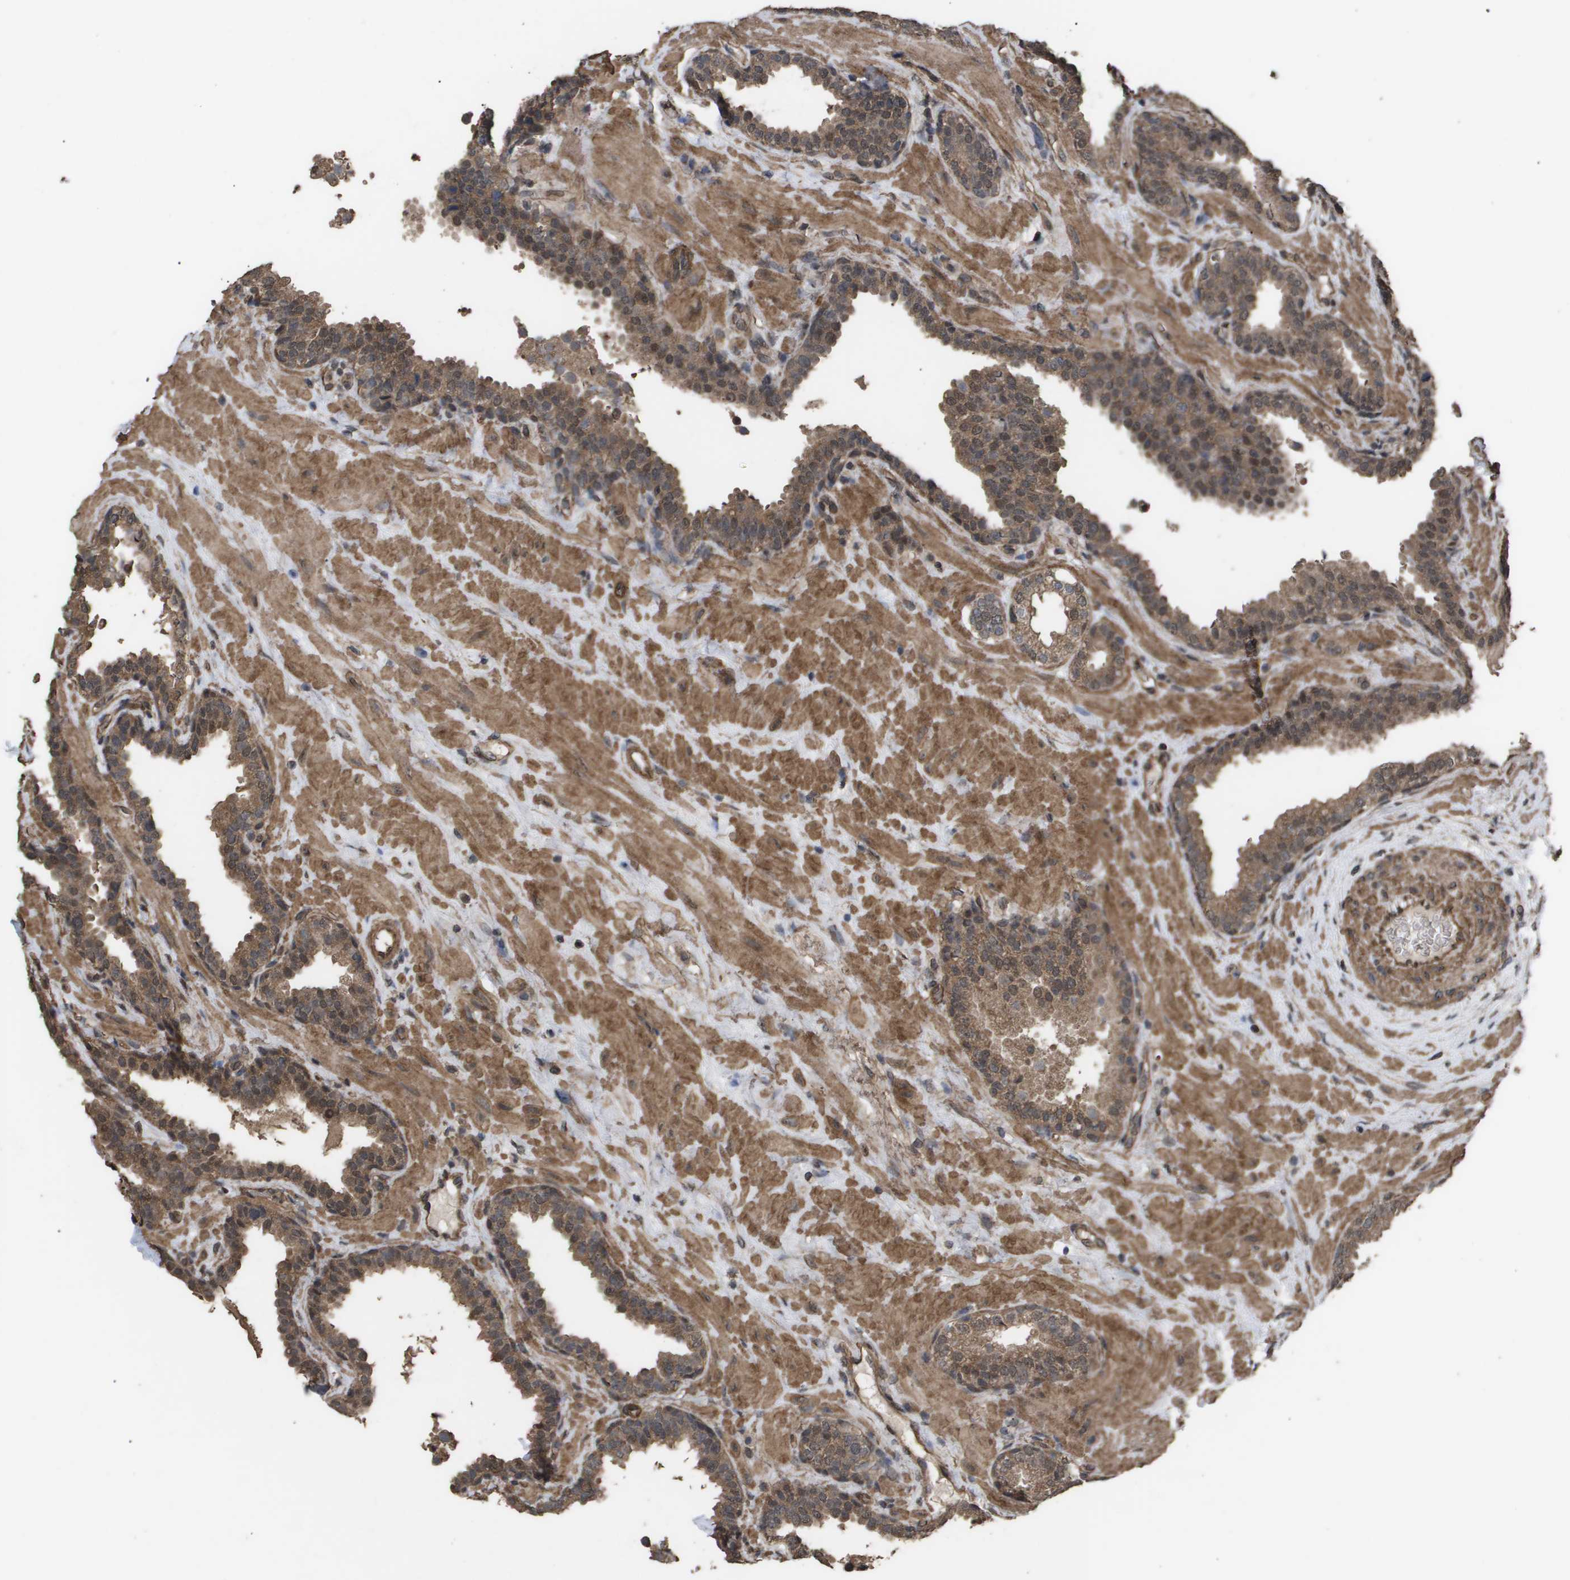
{"staining": {"intensity": "moderate", "quantity": ">75%", "location": "cytoplasmic/membranous"}, "tissue": "prostate", "cell_type": "Glandular cells", "image_type": "normal", "snomed": [{"axis": "morphology", "description": "Normal tissue, NOS"}, {"axis": "topography", "description": "Prostate"}], "caption": "Protein staining of benign prostate shows moderate cytoplasmic/membranous positivity in about >75% of glandular cells. (Brightfield microscopy of DAB IHC at high magnification).", "gene": "CUL5", "patient": {"sex": "male", "age": 51}}